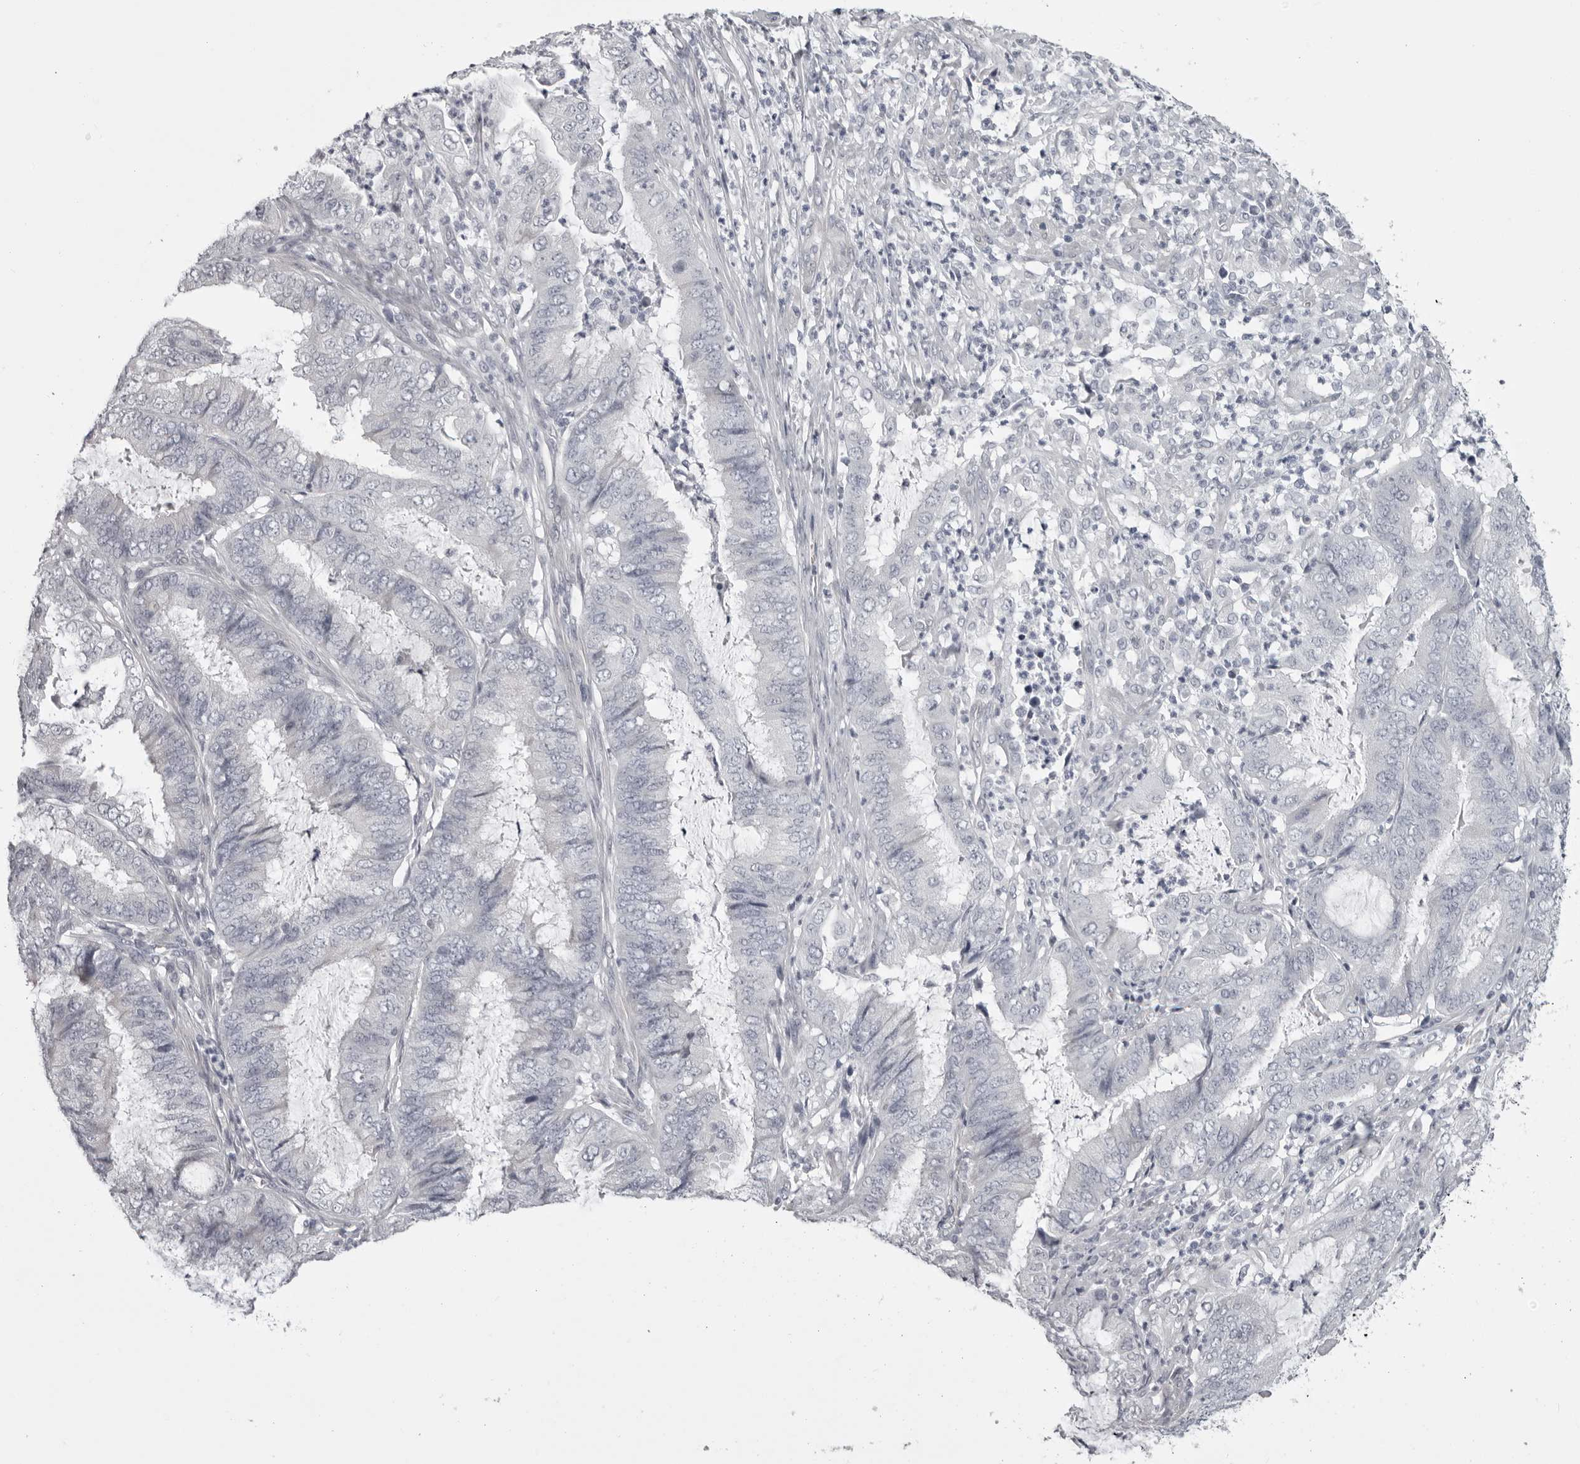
{"staining": {"intensity": "negative", "quantity": "none", "location": "none"}, "tissue": "endometrial cancer", "cell_type": "Tumor cells", "image_type": "cancer", "snomed": [{"axis": "morphology", "description": "Adenocarcinoma, NOS"}, {"axis": "topography", "description": "Endometrium"}], "caption": "Histopathology image shows no significant protein positivity in tumor cells of endometrial cancer.", "gene": "EPHA10", "patient": {"sex": "female", "age": 49}}